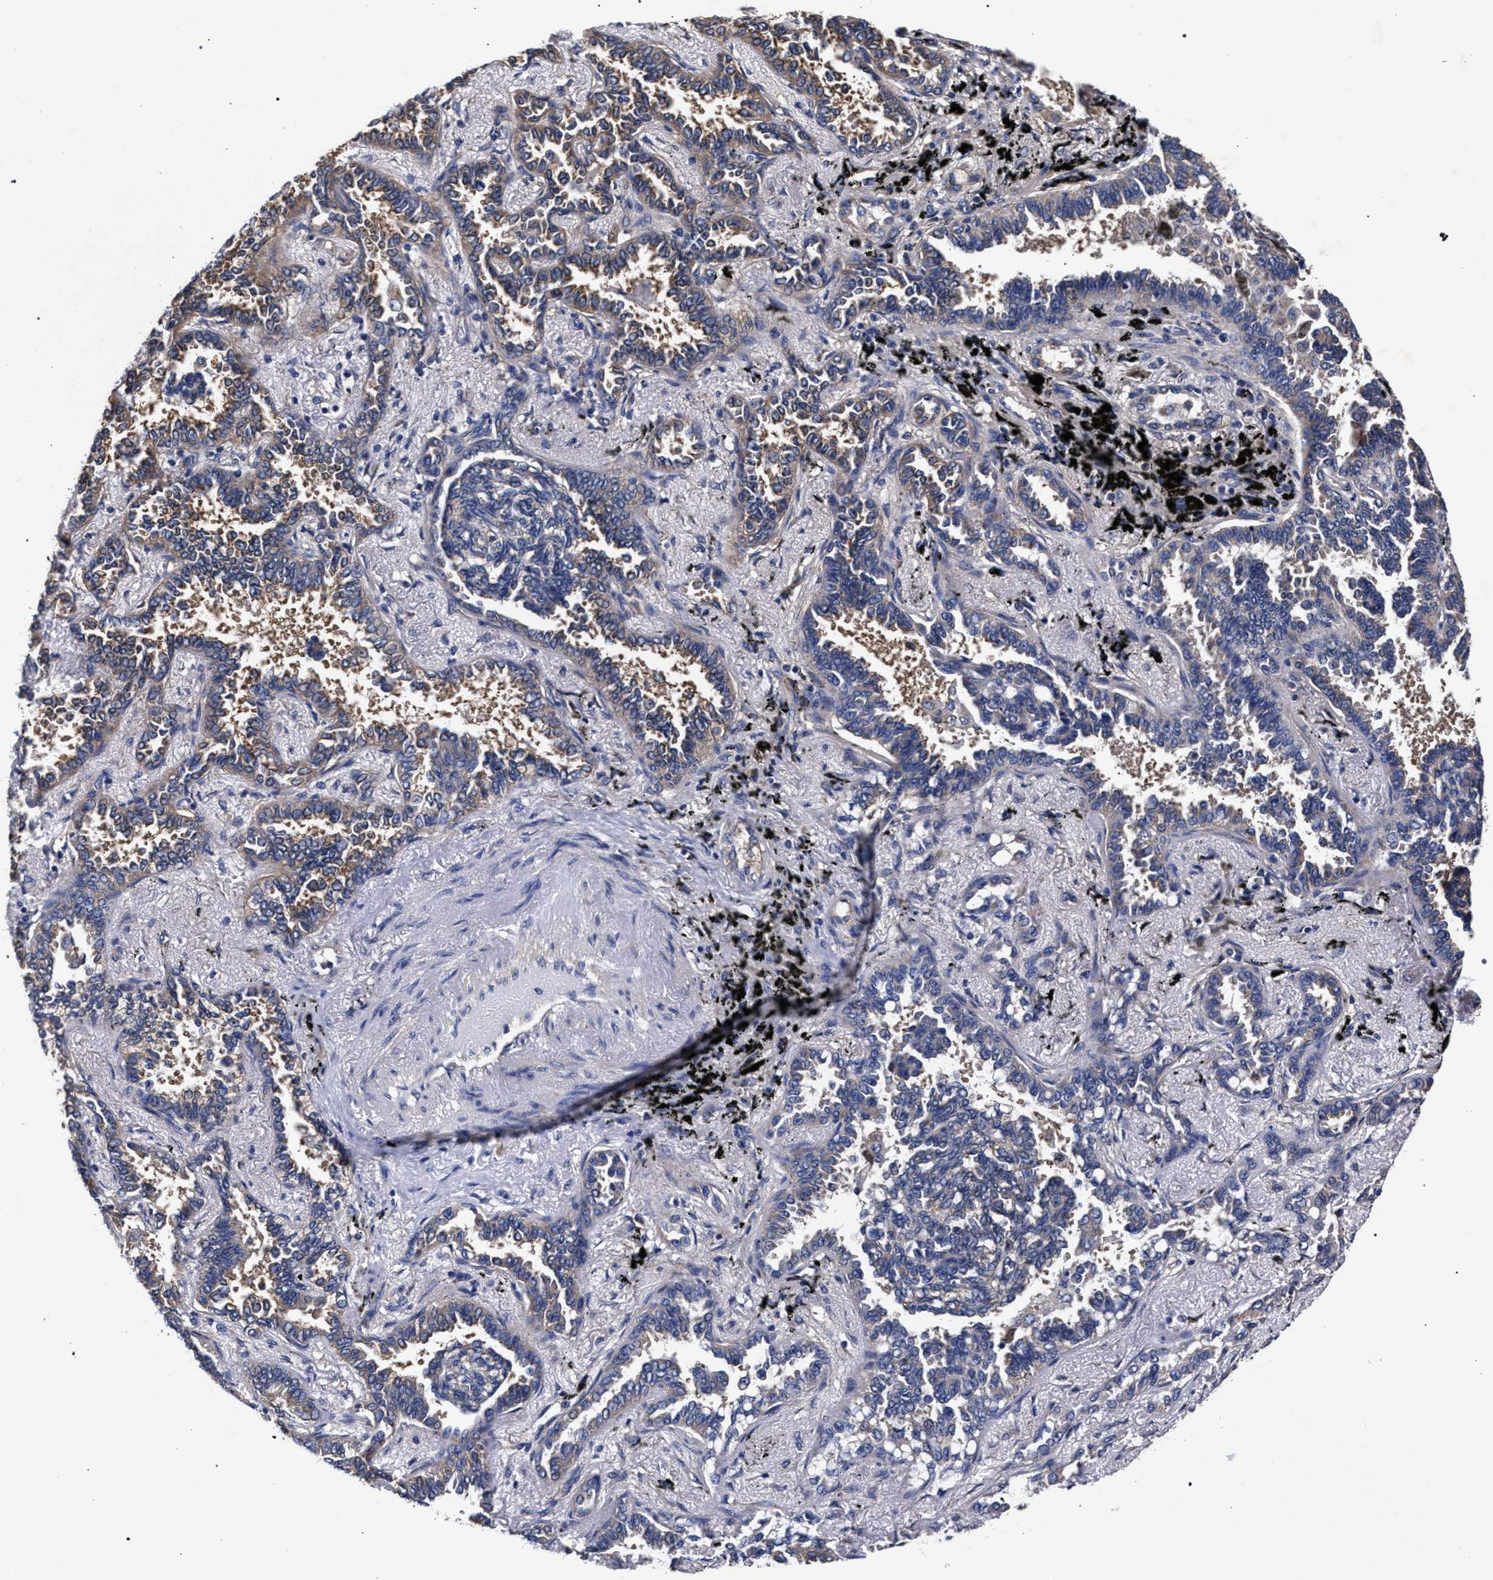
{"staining": {"intensity": "weak", "quantity": "25%-75%", "location": "cytoplasmic/membranous"}, "tissue": "lung cancer", "cell_type": "Tumor cells", "image_type": "cancer", "snomed": [{"axis": "morphology", "description": "Adenocarcinoma, NOS"}, {"axis": "topography", "description": "Lung"}], "caption": "High-magnification brightfield microscopy of lung cancer (adenocarcinoma) stained with DAB (brown) and counterstained with hematoxylin (blue). tumor cells exhibit weak cytoplasmic/membranous staining is present in approximately25%-75% of cells. (DAB = brown stain, brightfield microscopy at high magnification).", "gene": "CFAP95", "patient": {"sex": "male", "age": 59}}